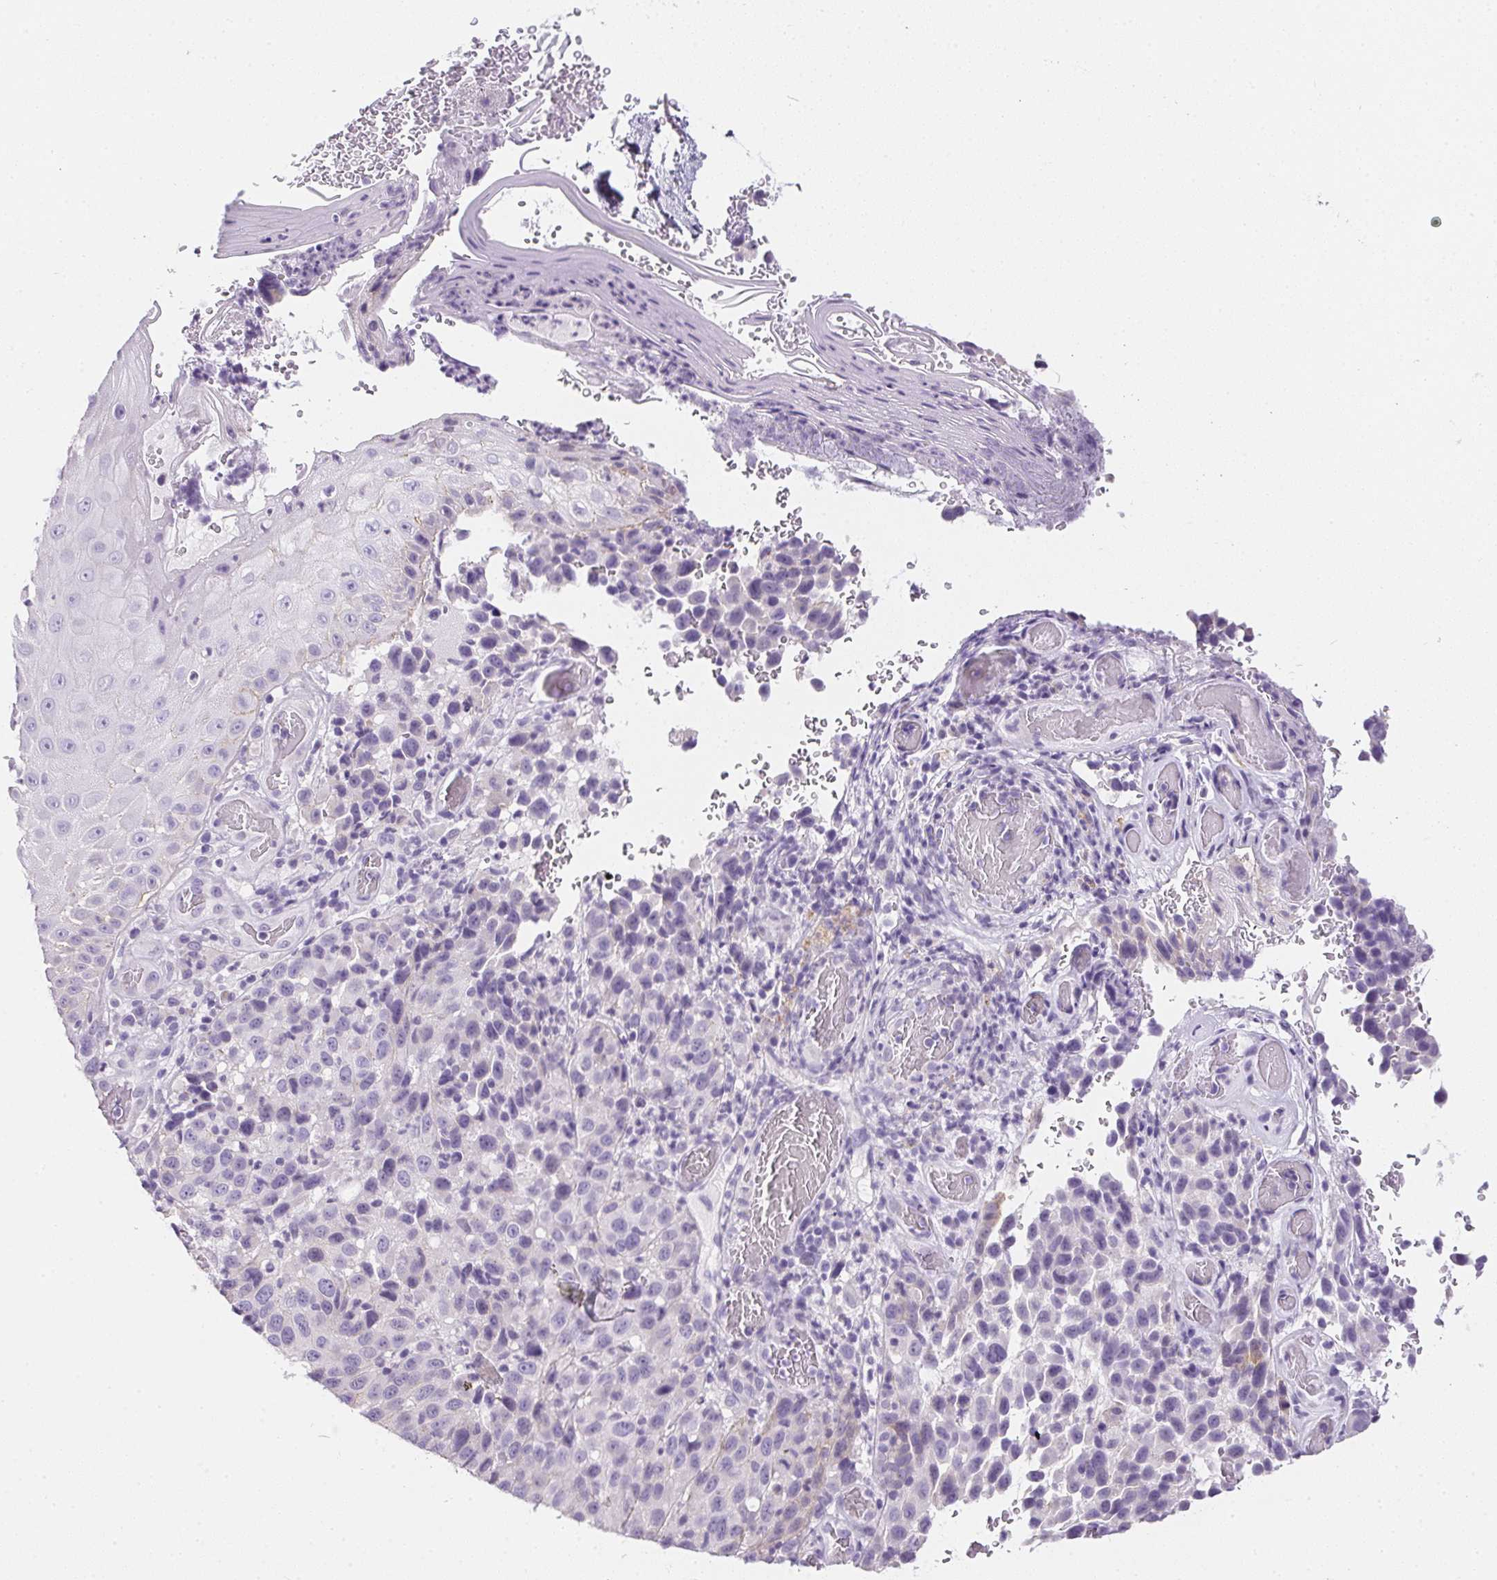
{"staining": {"intensity": "negative", "quantity": "none", "location": "none"}, "tissue": "melanoma", "cell_type": "Tumor cells", "image_type": "cancer", "snomed": [{"axis": "morphology", "description": "Malignant melanoma, NOS"}, {"axis": "topography", "description": "Skin"}], "caption": "An image of human melanoma is negative for staining in tumor cells.", "gene": "AQP5", "patient": {"sex": "male", "age": 85}}